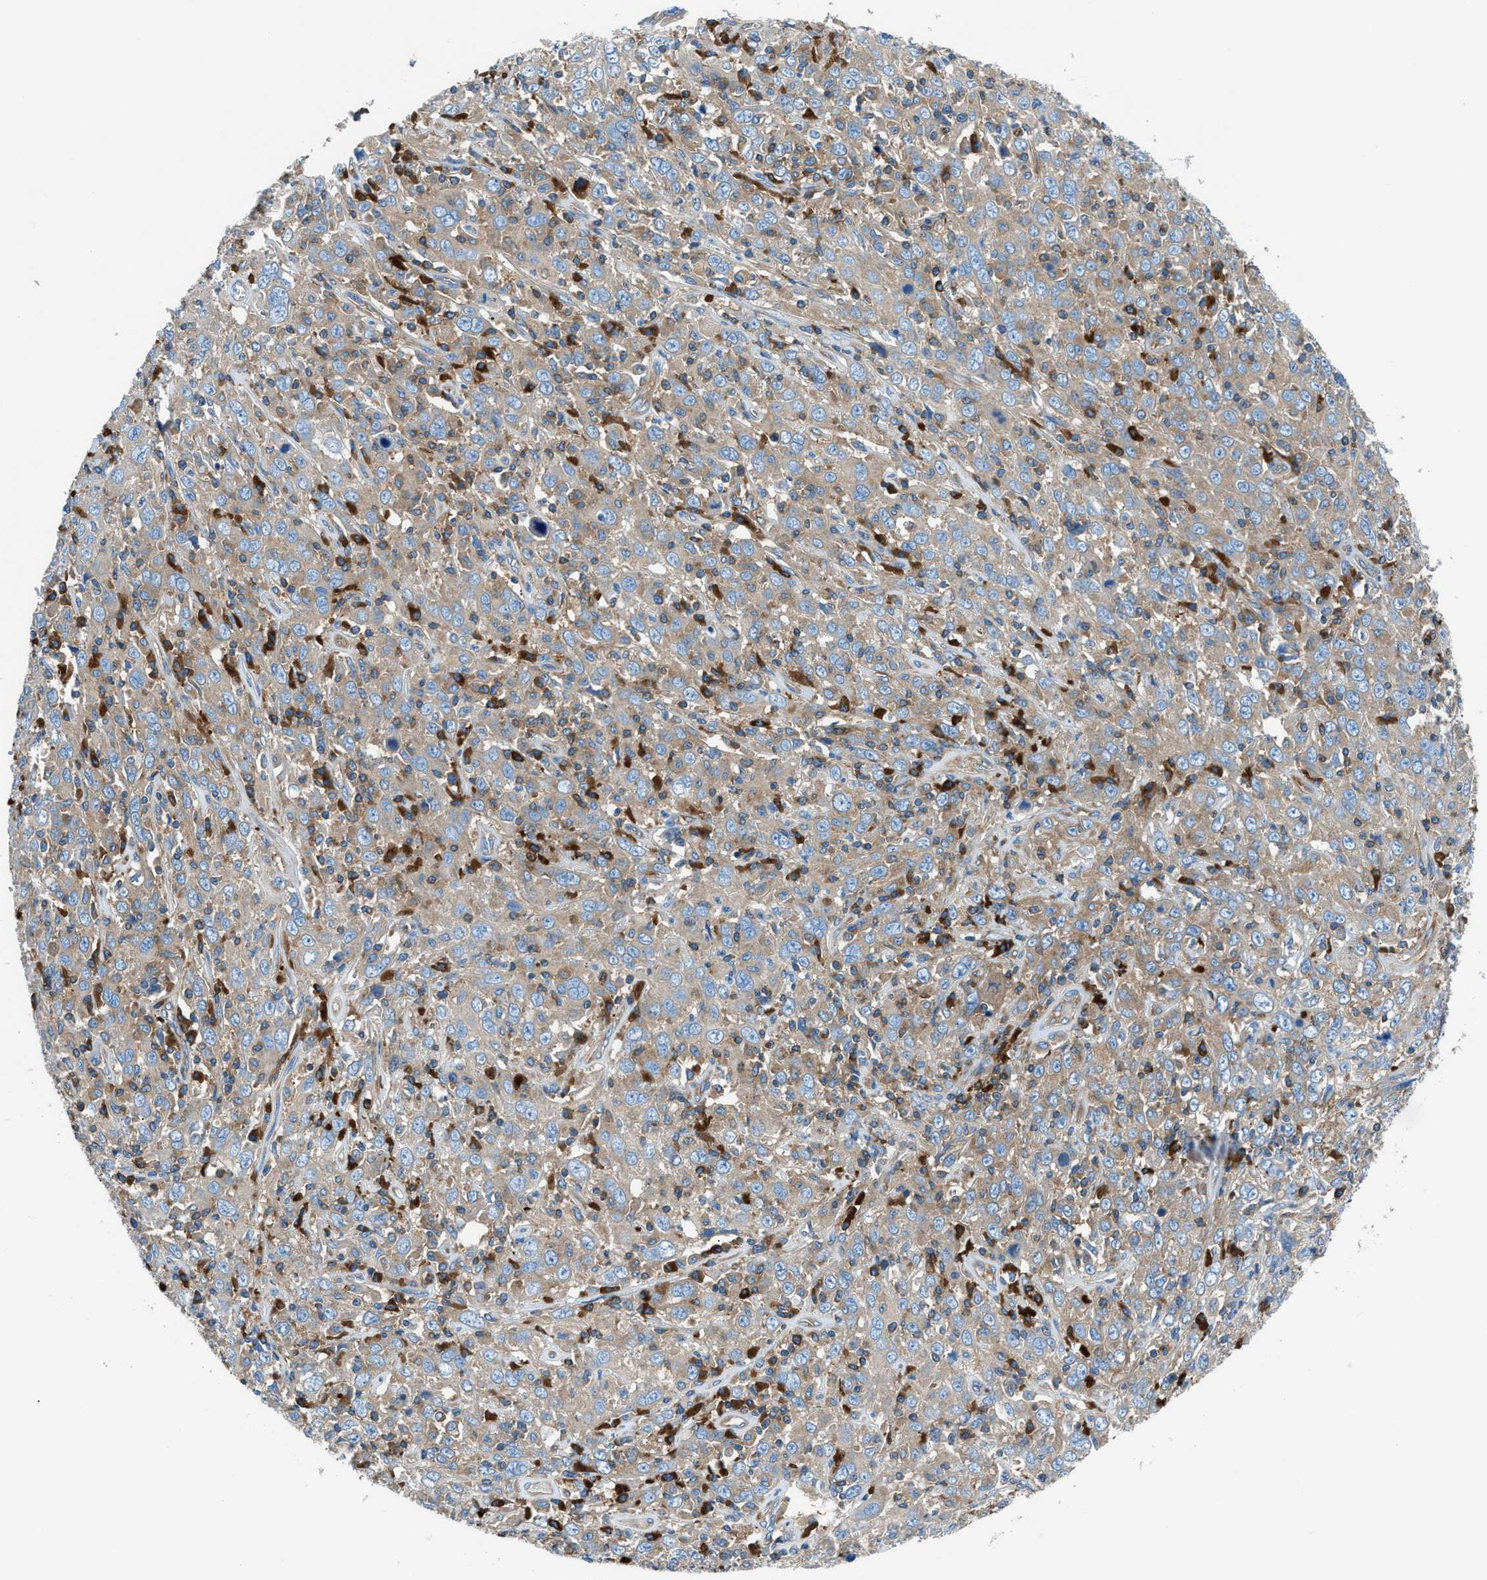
{"staining": {"intensity": "weak", "quantity": ">75%", "location": "cytoplasmic/membranous"}, "tissue": "cervical cancer", "cell_type": "Tumor cells", "image_type": "cancer", "snomed": [{"axis": "morphology", "description": "Squamous cell carcinoma, NOS"}, {"axis": "topography", "description": "Cervix"}], "caption": "Squamous cell carcinoma (cervical) tissue shows weak cytoplasmic/membranous expression in about >75% of tumor cells, visualized by immunohistochemistry. (brown staining indicates protein expression, while blue staining denotes nuclei).", "gene": "SARS1", "patient": {"sex": "female", "age": 46}}